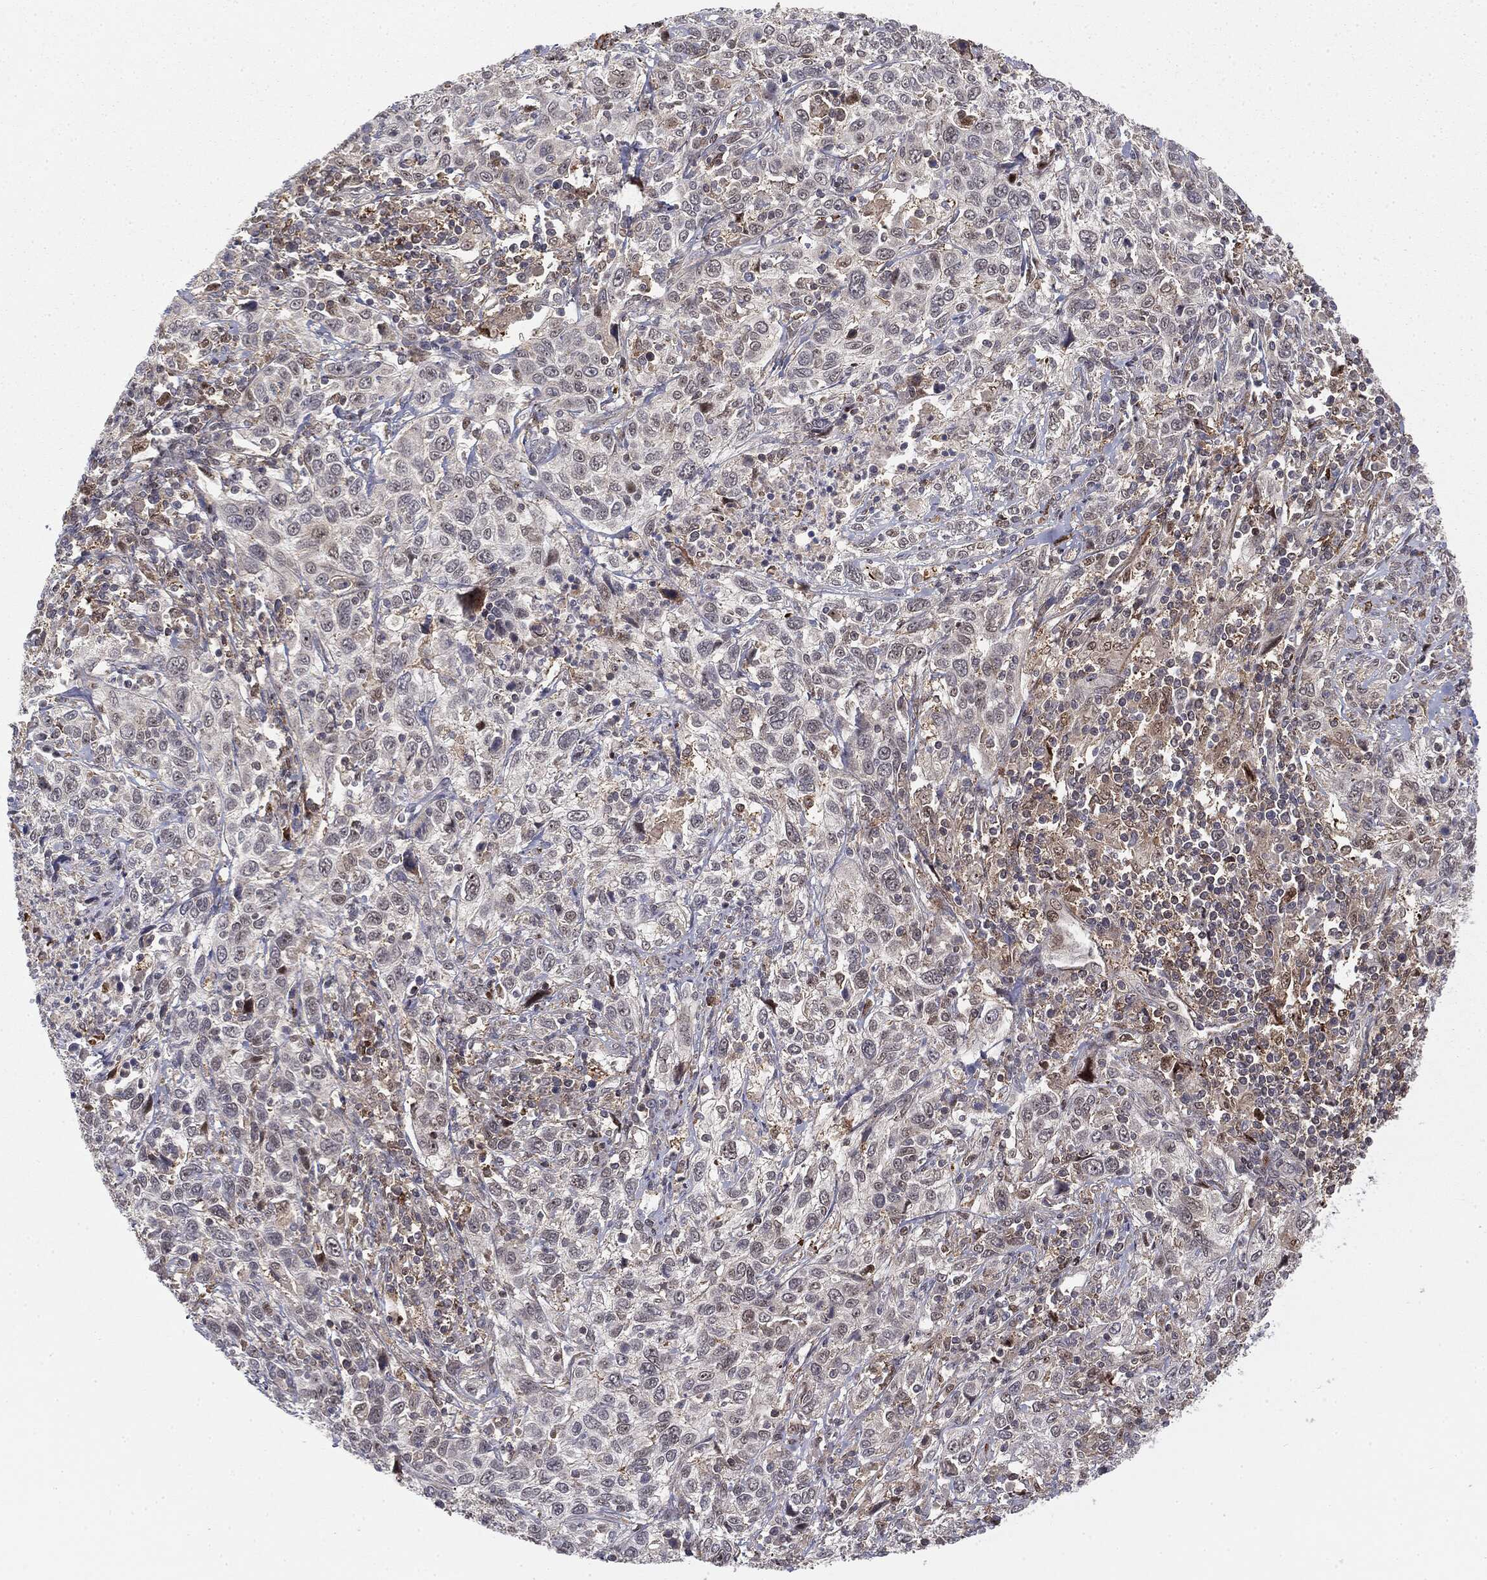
{"staining": {"intensity": "negative", "quantity": "none", "location": "none"}, "tissue": "cervical cancer", "cell_type": "Tumor cells", "image_type": "cancer", "snomed": [{"axis": "morphology", "description": "Squamous cell carcinoma, NOS"}, {"axis": "topography", "description": "Cervix"}], "caption": "A micrograph of cervical squamous cell carcinoma stained for a protein shows no brown staining in tumor cells. (Brightfield microscopy of DAB immunohistochemistry at high magnification).", "gene": "PTEN", "patient": {"sex": "female", "age": 46}}